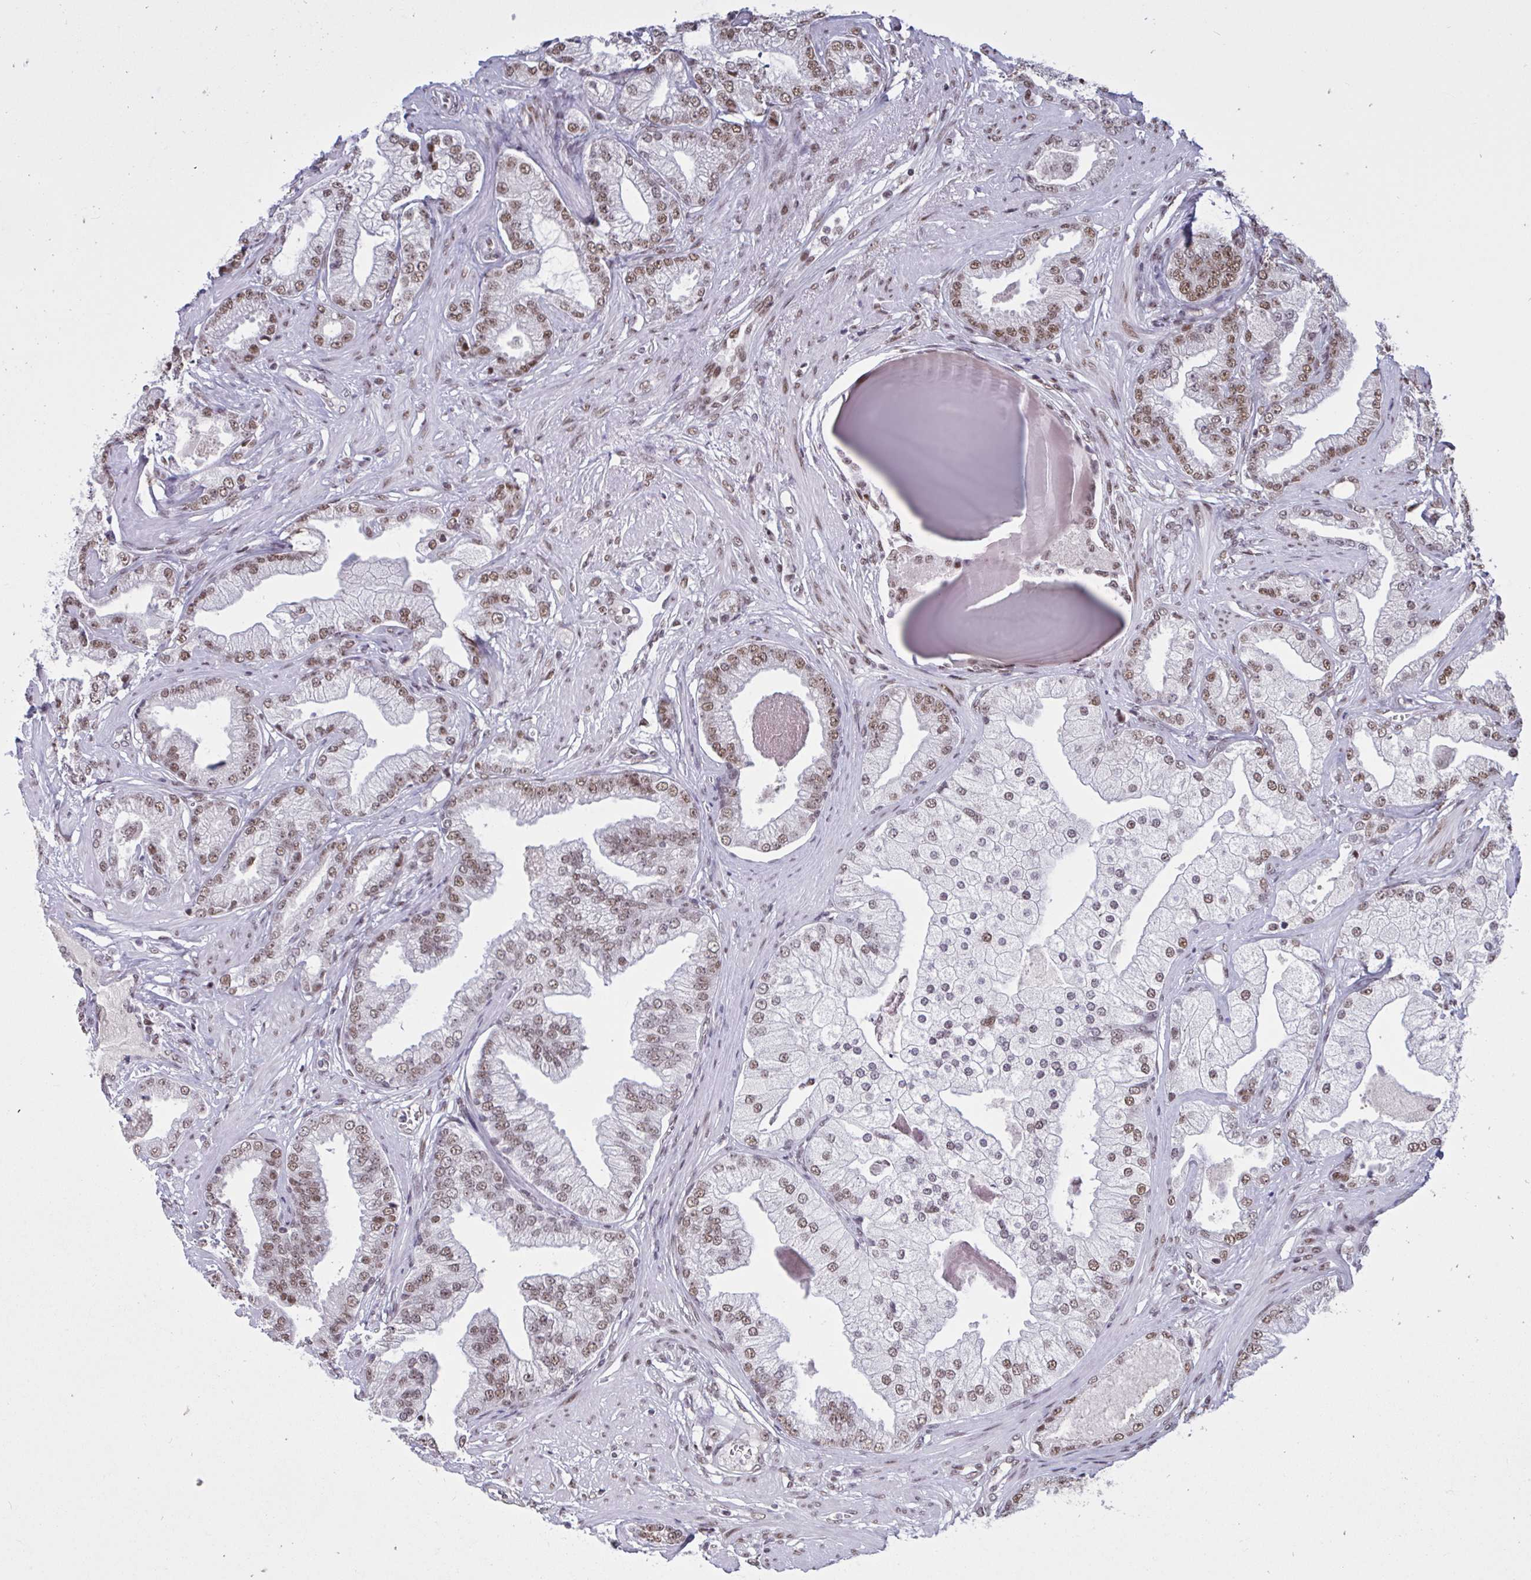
{"staining": {"intensity": "moderate", "quantity": ">75%", "location": "nuclear"}, "tissue": "prostate cancer", "cell_type": "Tumor cells", "image_type": "cancer", "snomed": [{"axis": "morphology", "description": "Adenocarcinoma, Low grade"}, {"axis": "topography", "description": "Prostate"}], "caption": "Tumor cells reveal medium levels of moderate nuclear expression in approximately >75% of cells in prostate cancer (adenocarcinoma (low-grade)).", "gene": "CBFA2T2", "patient": {"sex": "male", "age": 61}}